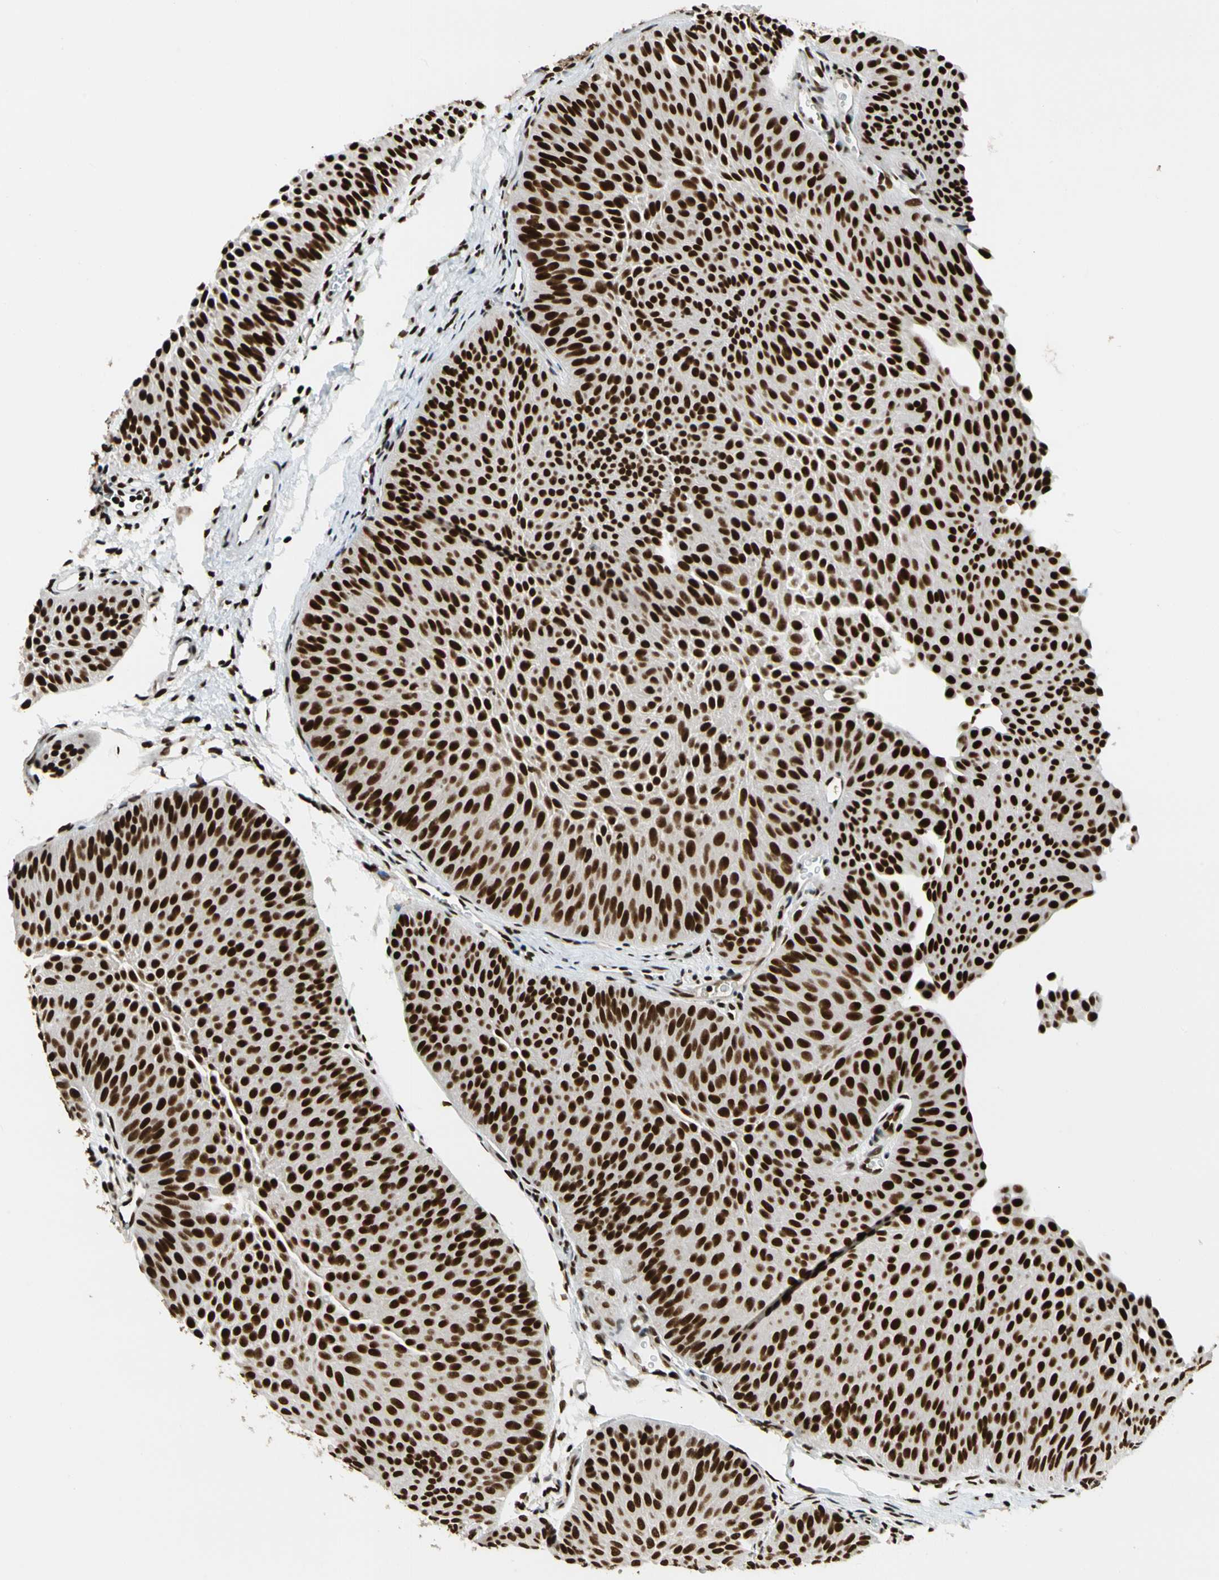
{"staining": {"intensity": "strong", "quantity": ">75%", "location": "nuclear"}, "tissue": "urothelial cancer", "cell_type": "Tumor cells", "image_type": "cancer", "snomed": [{"axis": "morphology", "description": "Urothelial carcinoma, Low grade"}, {"axis": "topography", "description": "Urinary bladder"}], "caption": "Tumor cells demonstrate high levels of strong nuclear positivity in approximately >75% of cells in urothelial cancer.", "gene": "CDK12", "patient": {"sex": "female", "age": 60}}